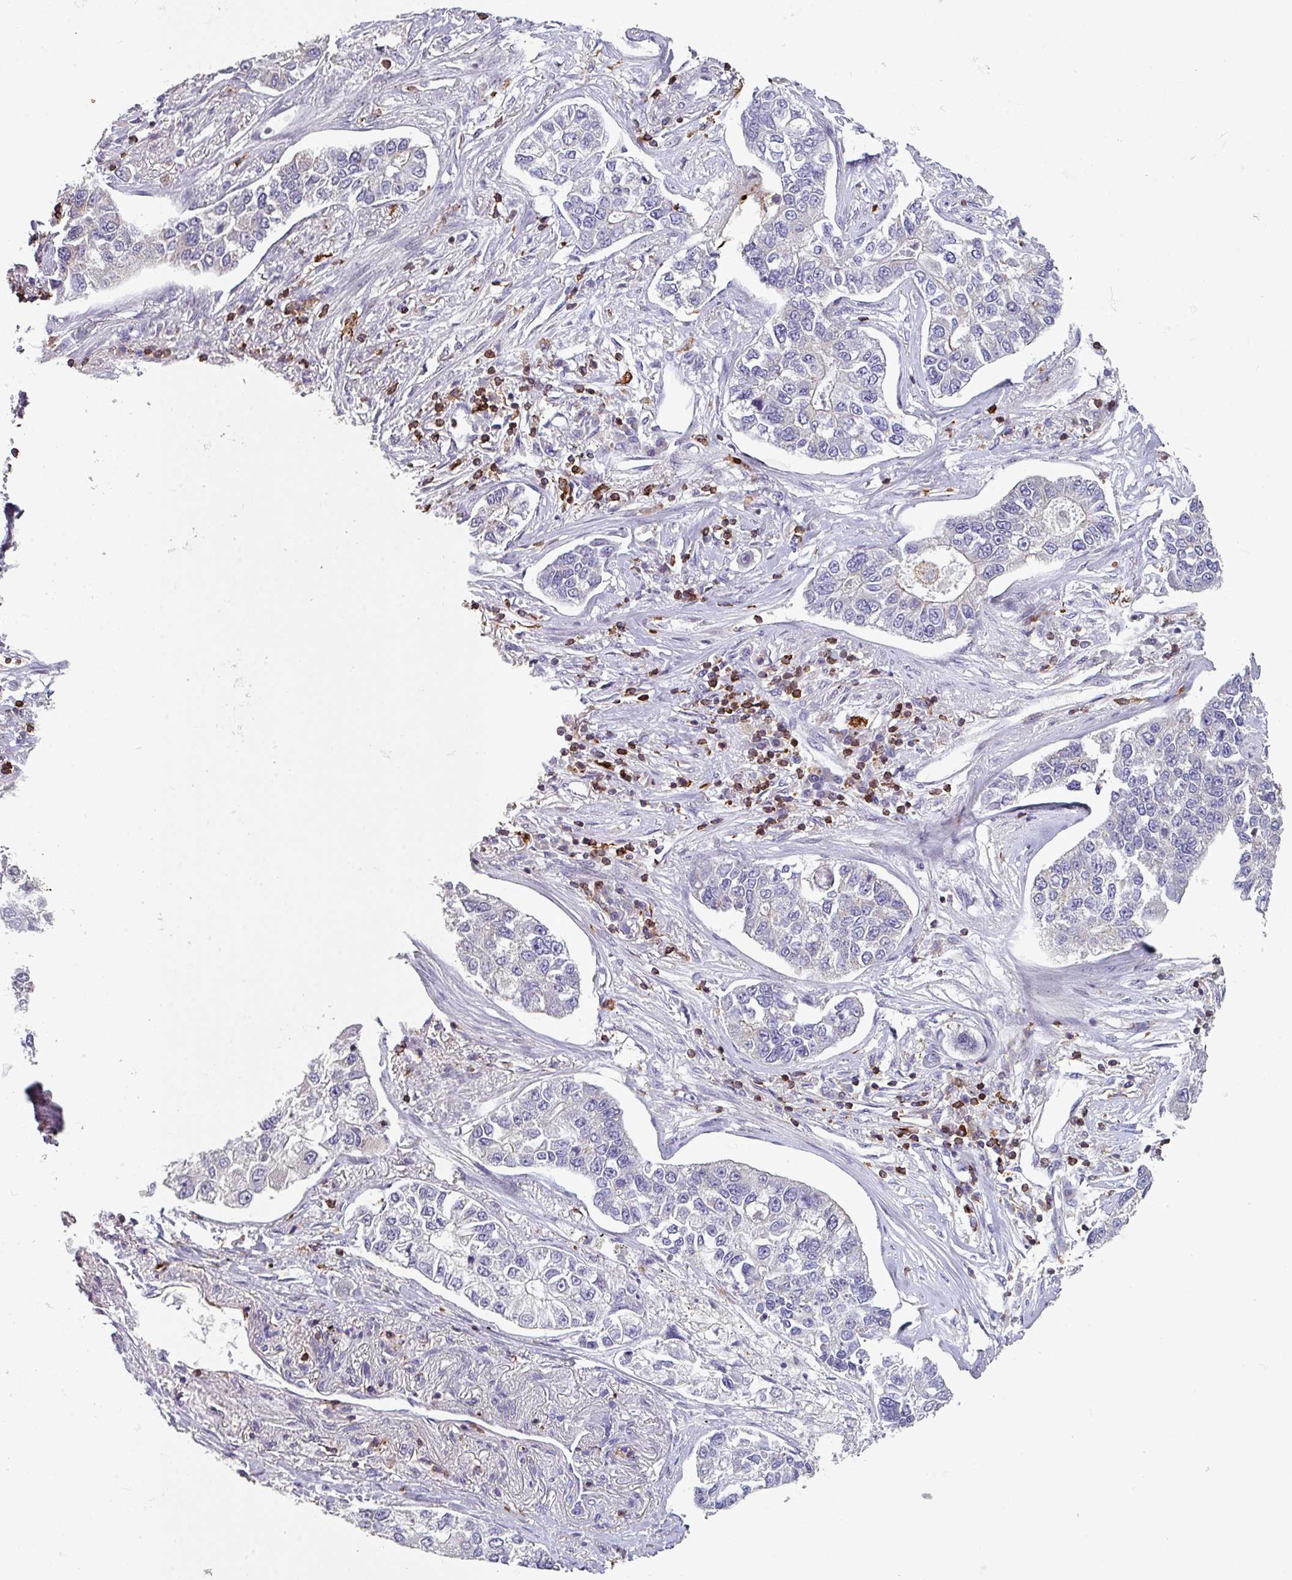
{"staining": {"intensity": "negative", "quantity": "none", "location": "none"}, "tissue": "lung cancer", "cell_type": "Tumor cells", "image_type": "cancer", "snomed": [{"axis": "morphology", "description": "Adenocarcinoma, NOS"}, {"axis": "topography", "description": "Lung"}], "caption": "This is an immunohistochemistry (IHC) image of human lung cancer (adenocarcinoma). There is no staining in tumor cells.", "gene": "NEDD9", "patient": {"sex": "male", "age": 49}}